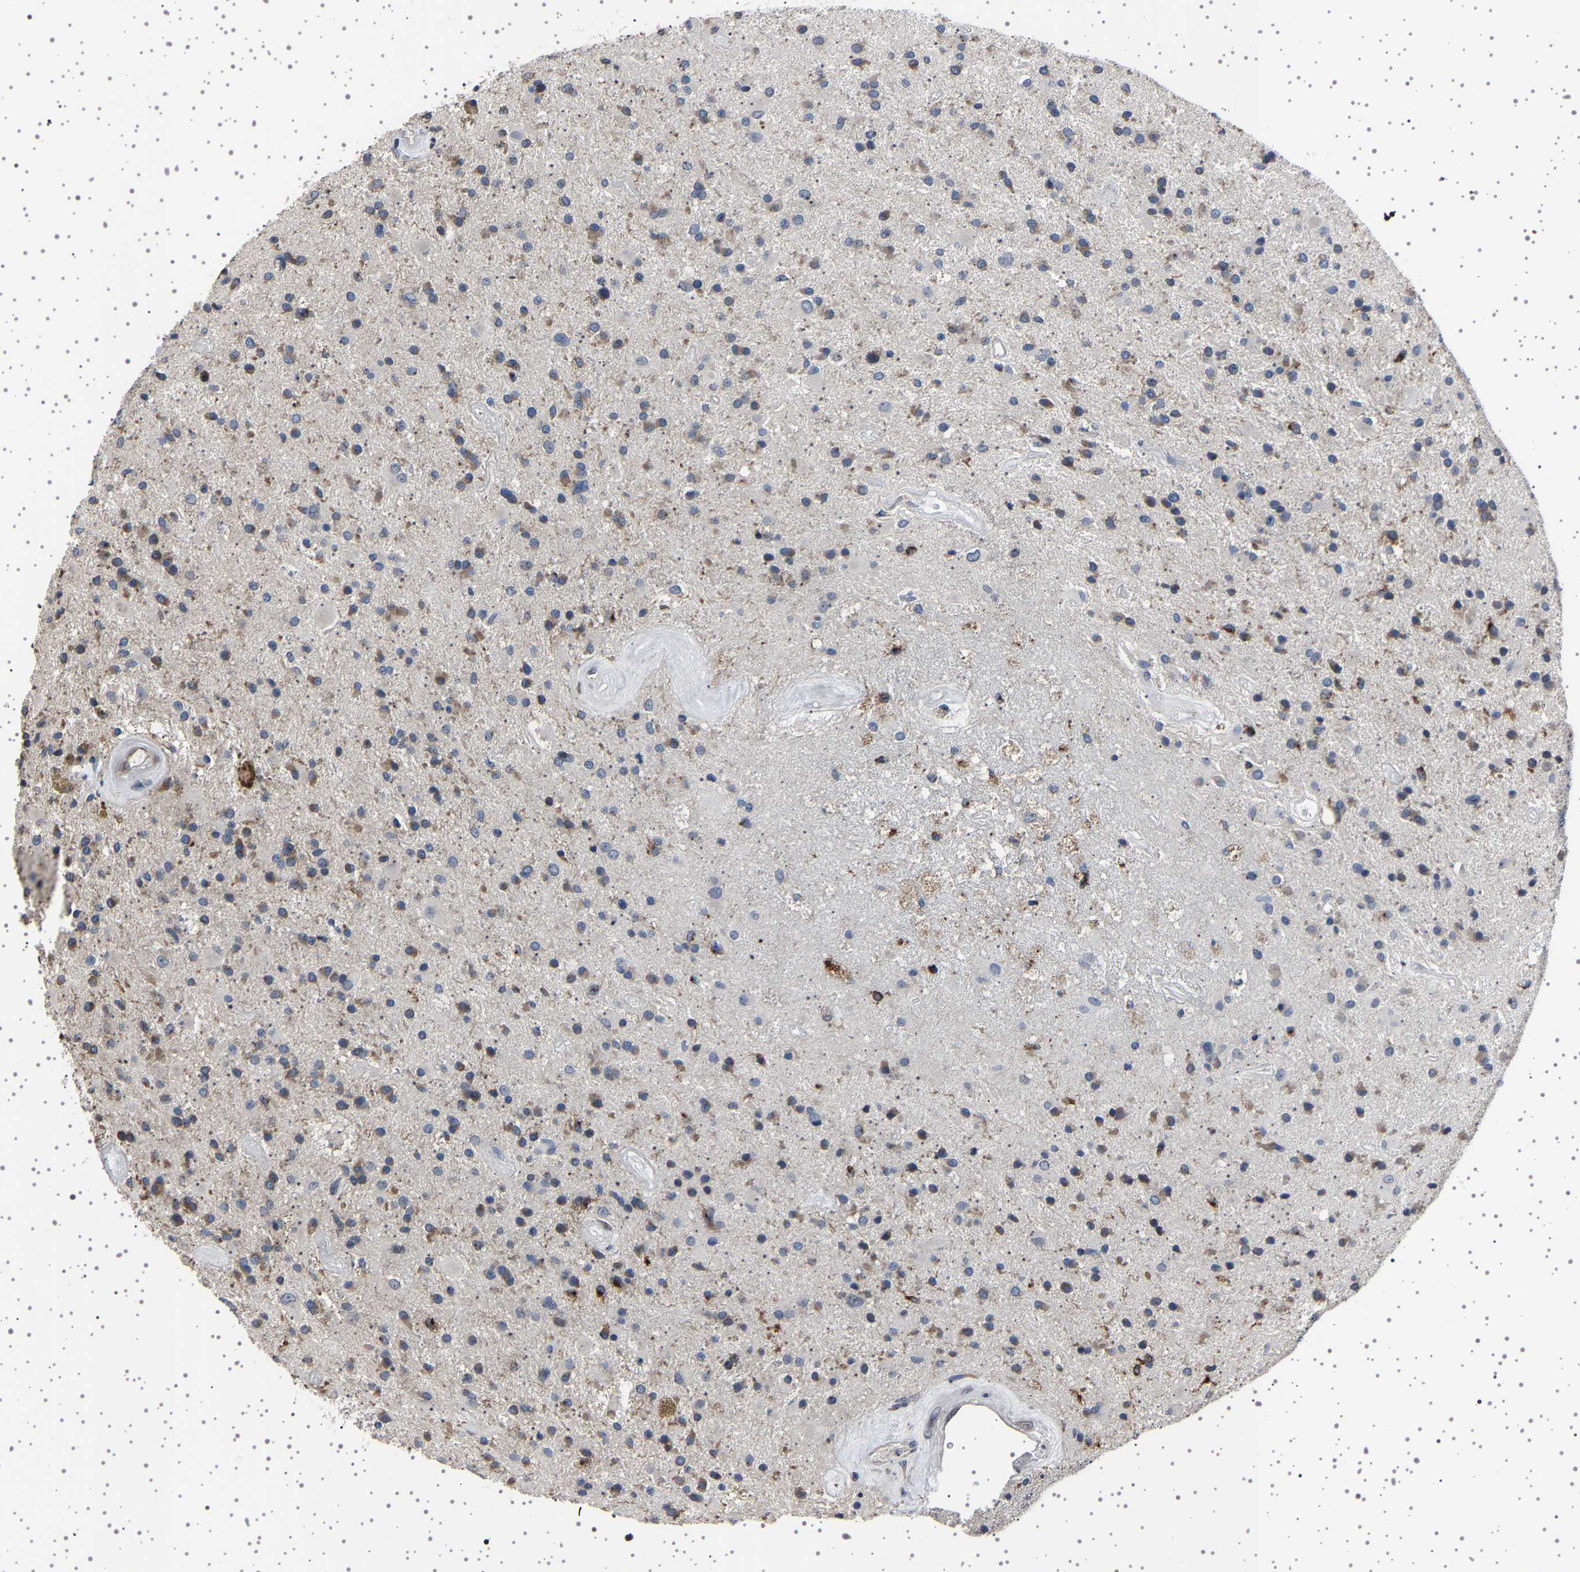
{"staining": {"intensity": "weak", "quantity": ">75%", "location": "cytoplasmic/membranous"}, "tissue": "glioma", "cell_type": "Tumor cells", "image_type": "cancer", "snomed": [{"axis": "morphology", "description": "Glioma, malignant, Low grade"}, {"axis": "topography", "description": "Brain"}], "caption": "Brown immunohistochemical staining in malignant low-grade glioma shows weak cytoplasmic/membranous expression in approximately >75% of tumor cells.", "gene": "IL10RB", "patient": {"sex": "male", "age": 58}}